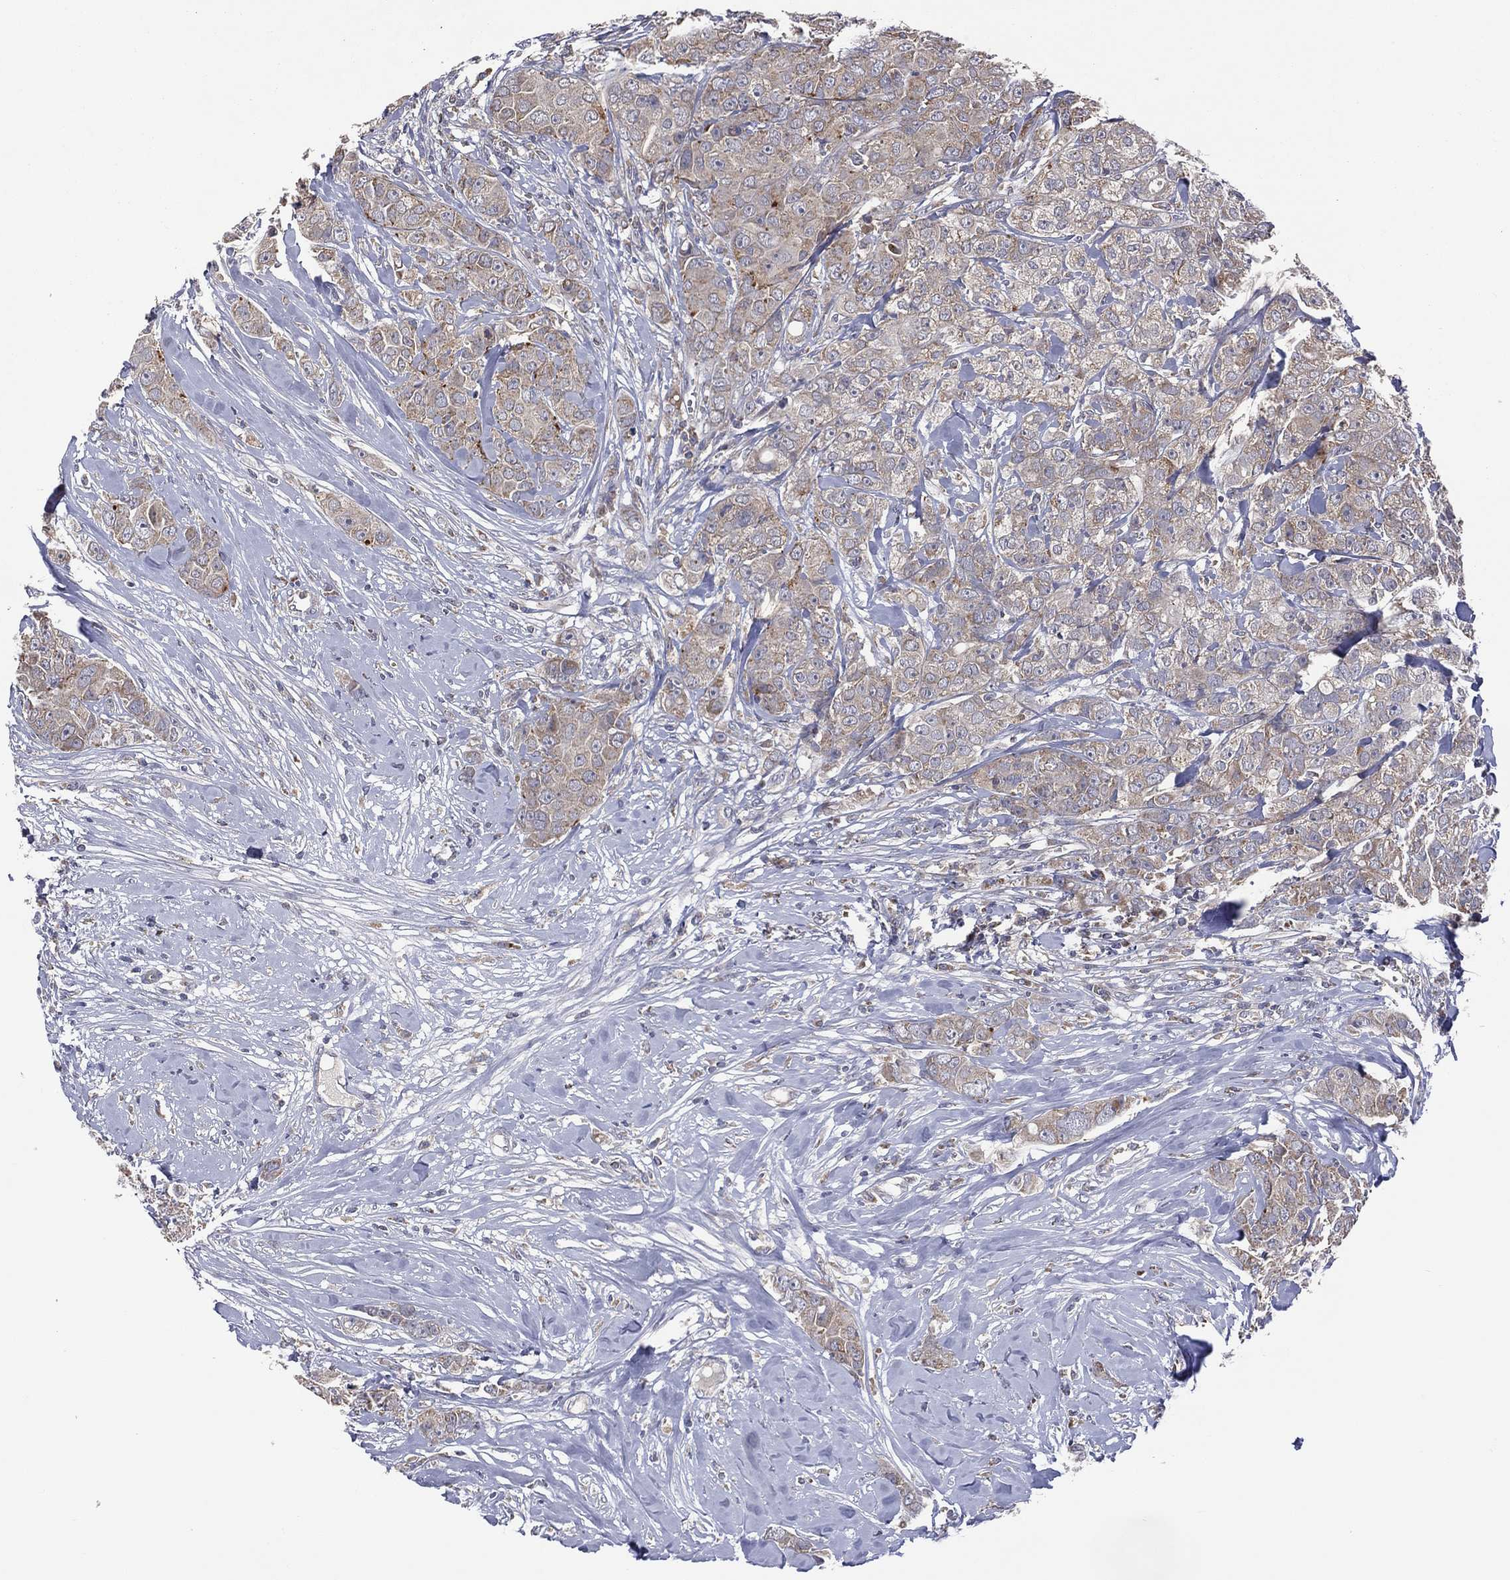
{"staining": {"intensity": "moderate", "quantity": "<25%", "location": "cytoplasmic/membranous"}, "tissue": "breast cancer", "cell_type": "Tumor cells", "image_type": "cancer", "snomed": [{"axis": "morphology", "description": "Duct carcinoma"}, {"axis": "topography", "description": "Breast"}], "caption": "Breast cancer stained for a protein demonstrates moderate cytoplasmic/membranous positivity in tumor cells. Nuclei are stained in blue.", "gene": "STARD3", "patient": {"sex": "female", "age": 43}}